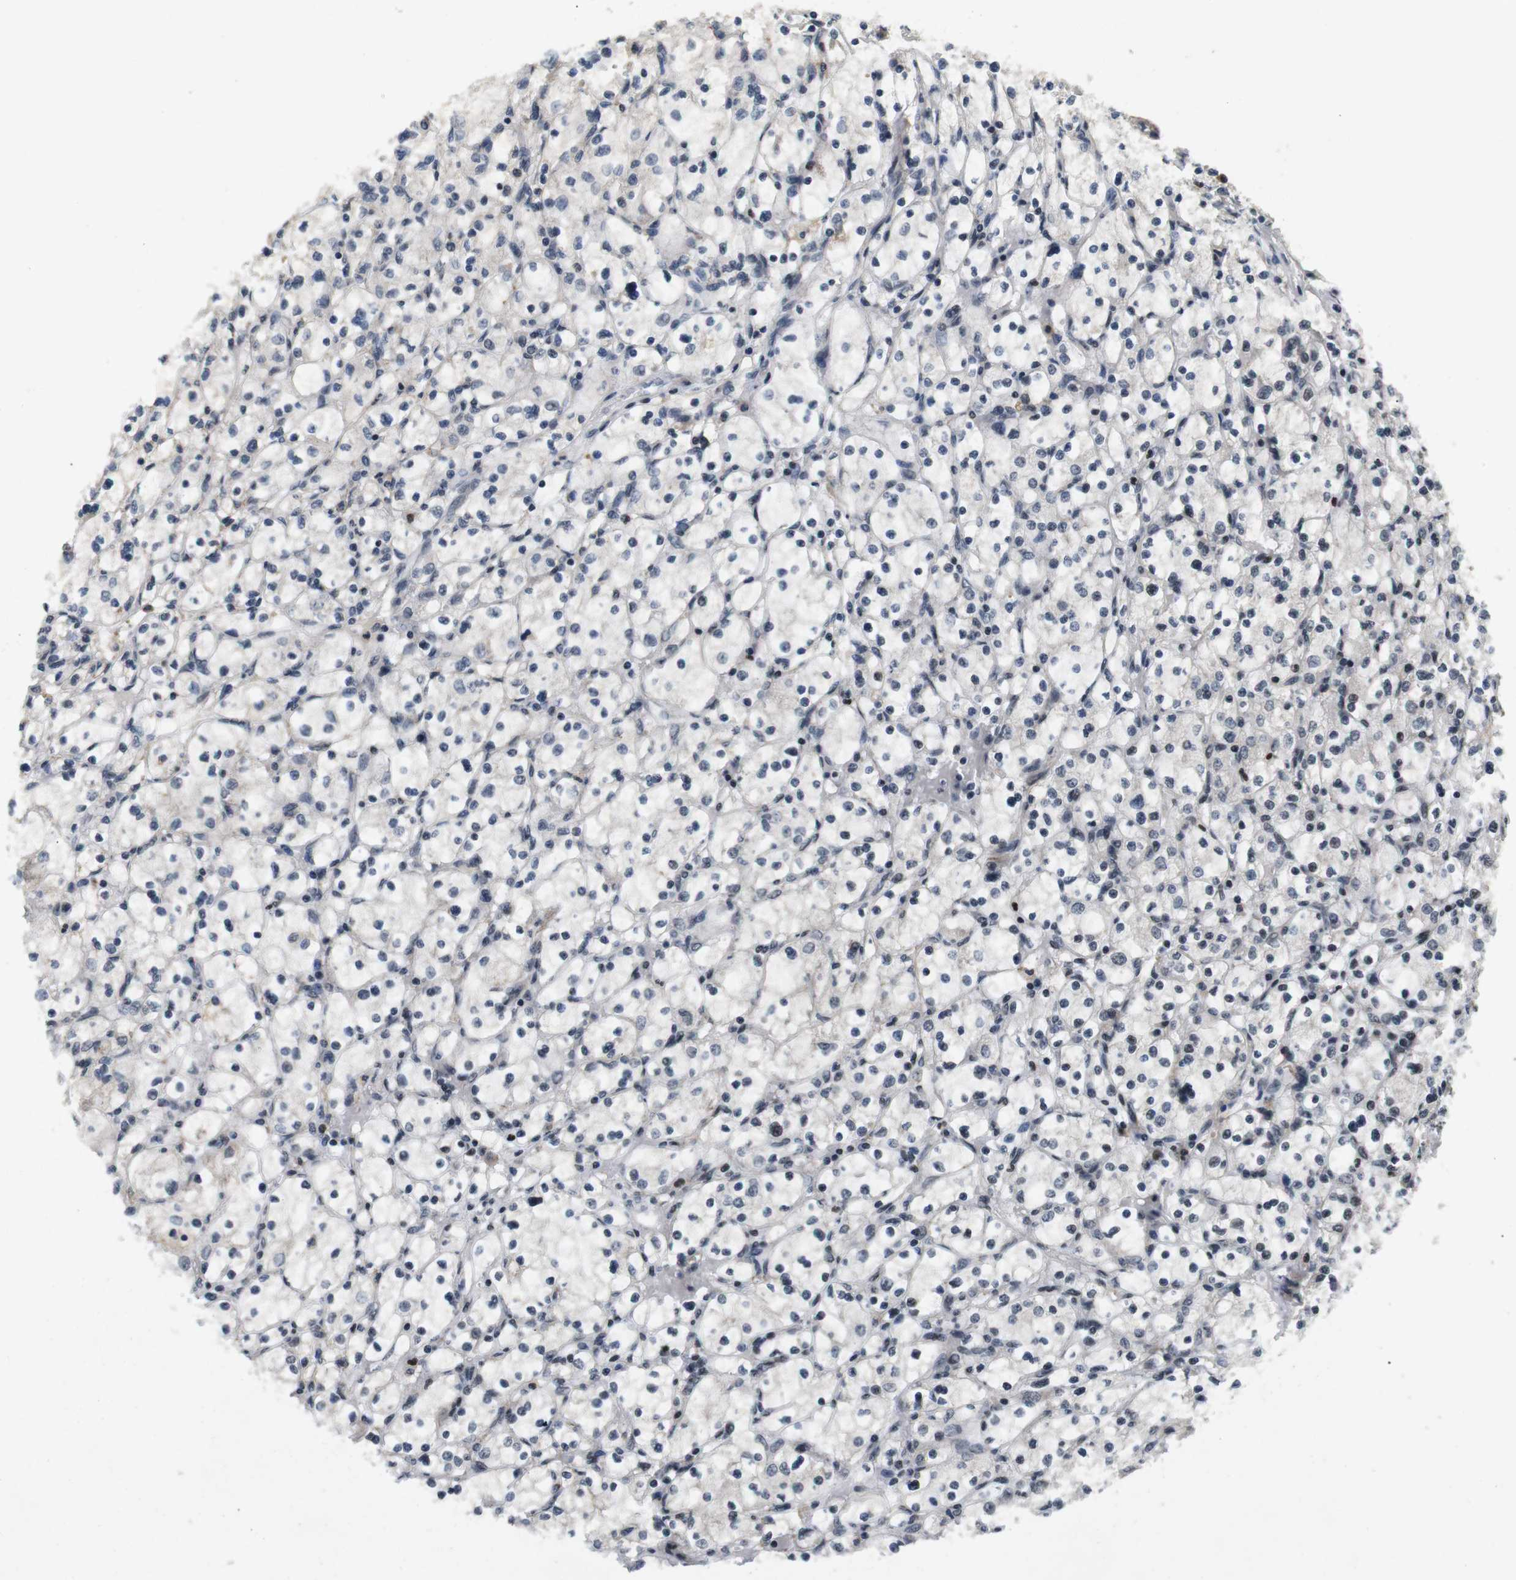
{"staining": {"intensity": "moderate", "quantity": "<25%", "location": "nuclear"}, "tissue": "renal cancer", "cell_type": "Tumor cells", "image_type": "cancer", "snomed": [{"axis": "morphology", "description": "Adenocarcinoma, NOS"}, {"axis": "topography", "description": "Kidney"}], "caption": "DAB (3,3'-diaminobenzidine) immunohistochemical staining of human renal cancer exhibits moderate nuclear protein expression in about <25% of tumor cells.", "gene": "SP2", "patient": {"sex": "female", "age": 83}}